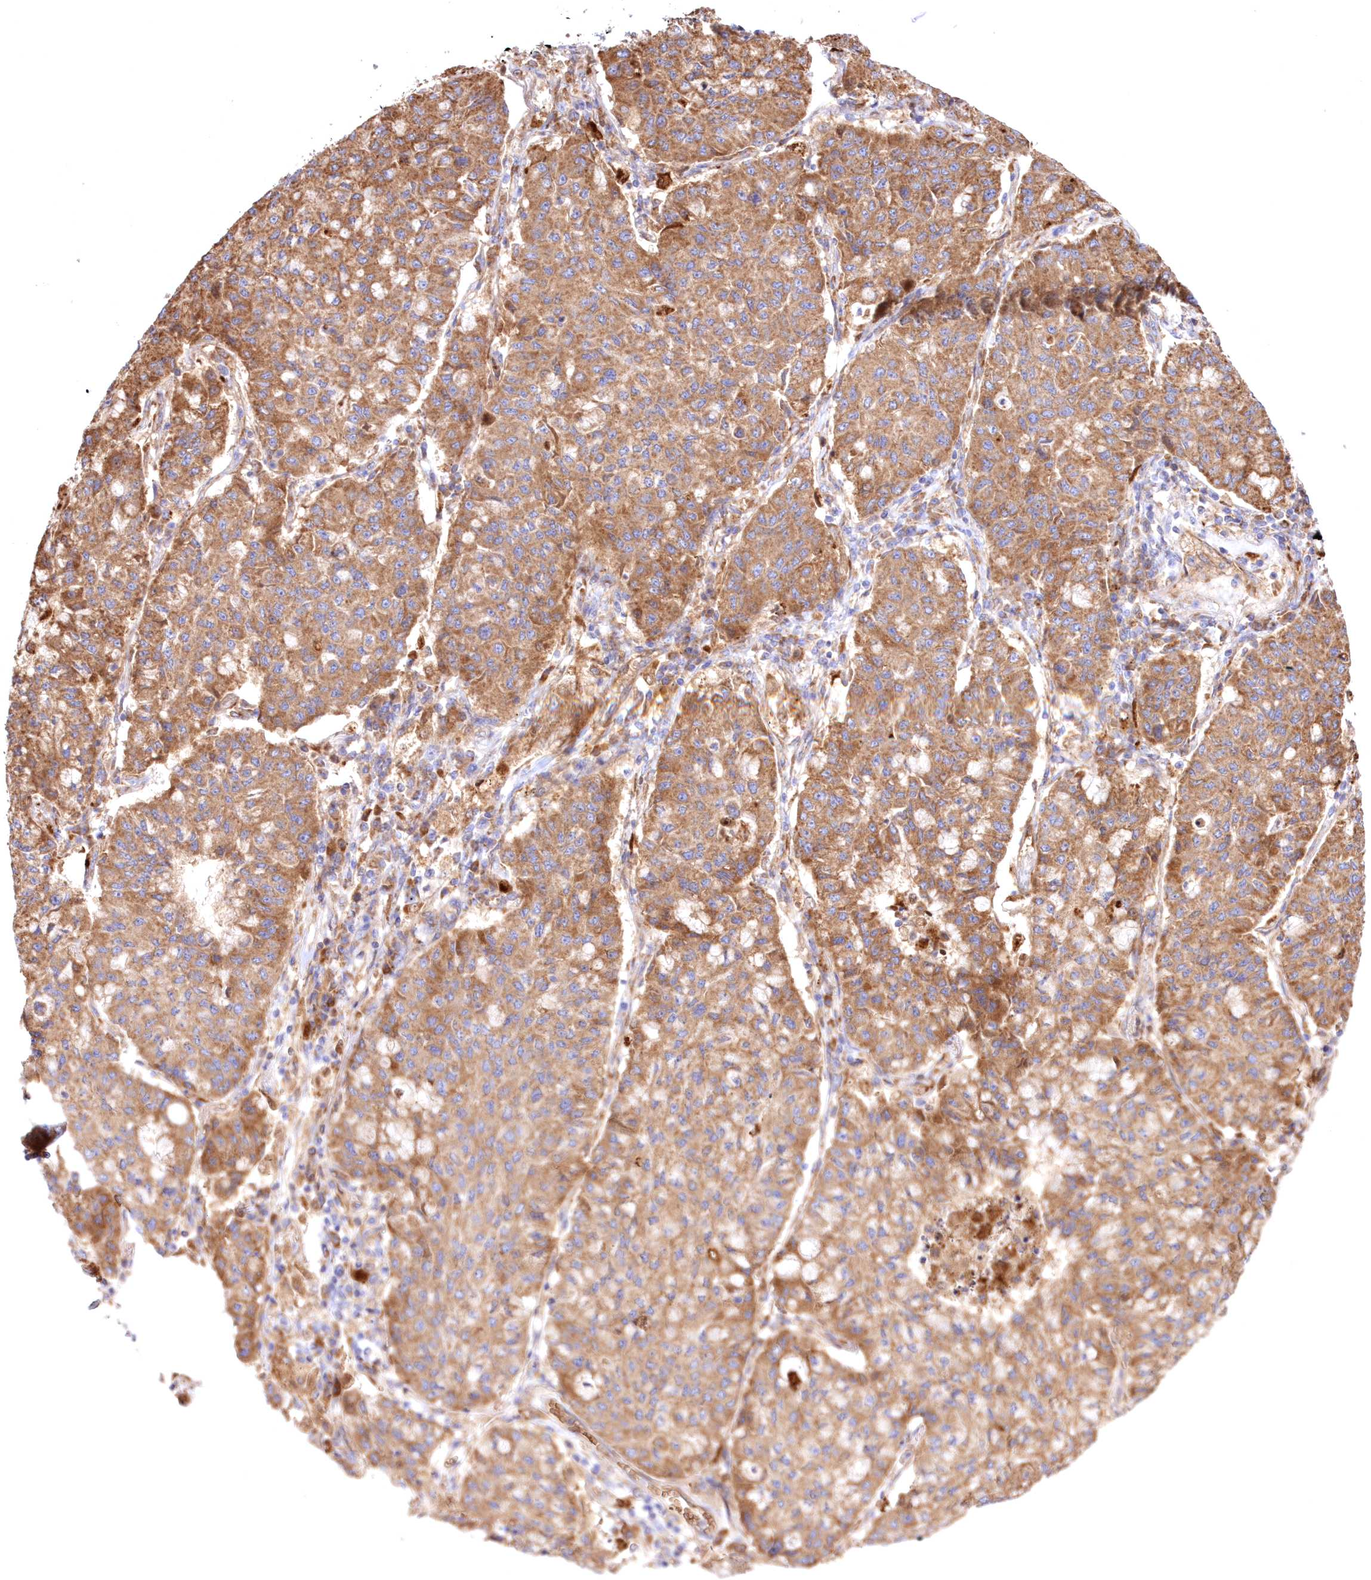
{"staining": {"intensity": "moderate", "quantity": ">75%", "location": "cytoplasmic/membranous"}, "tissue": "lung cancer", "cell_type": "Tumor cells", "image_type": "cancer", "snomed": [{"axis": "morphology", "description": "Squamous cell carcinoma, NOS"}, {"axis": "topography", "description": "Lung"}], "caption": "DAB (3,3'-diaminobenzidine) immunohistochemical staining of human lung squamous cell carcinoma displays moderate cytoplasmic/membranous protein positivity in approximately >75% of tumor cells.", "gene": "FCHO2", "patient": {"sex": "male", "age": 74}}